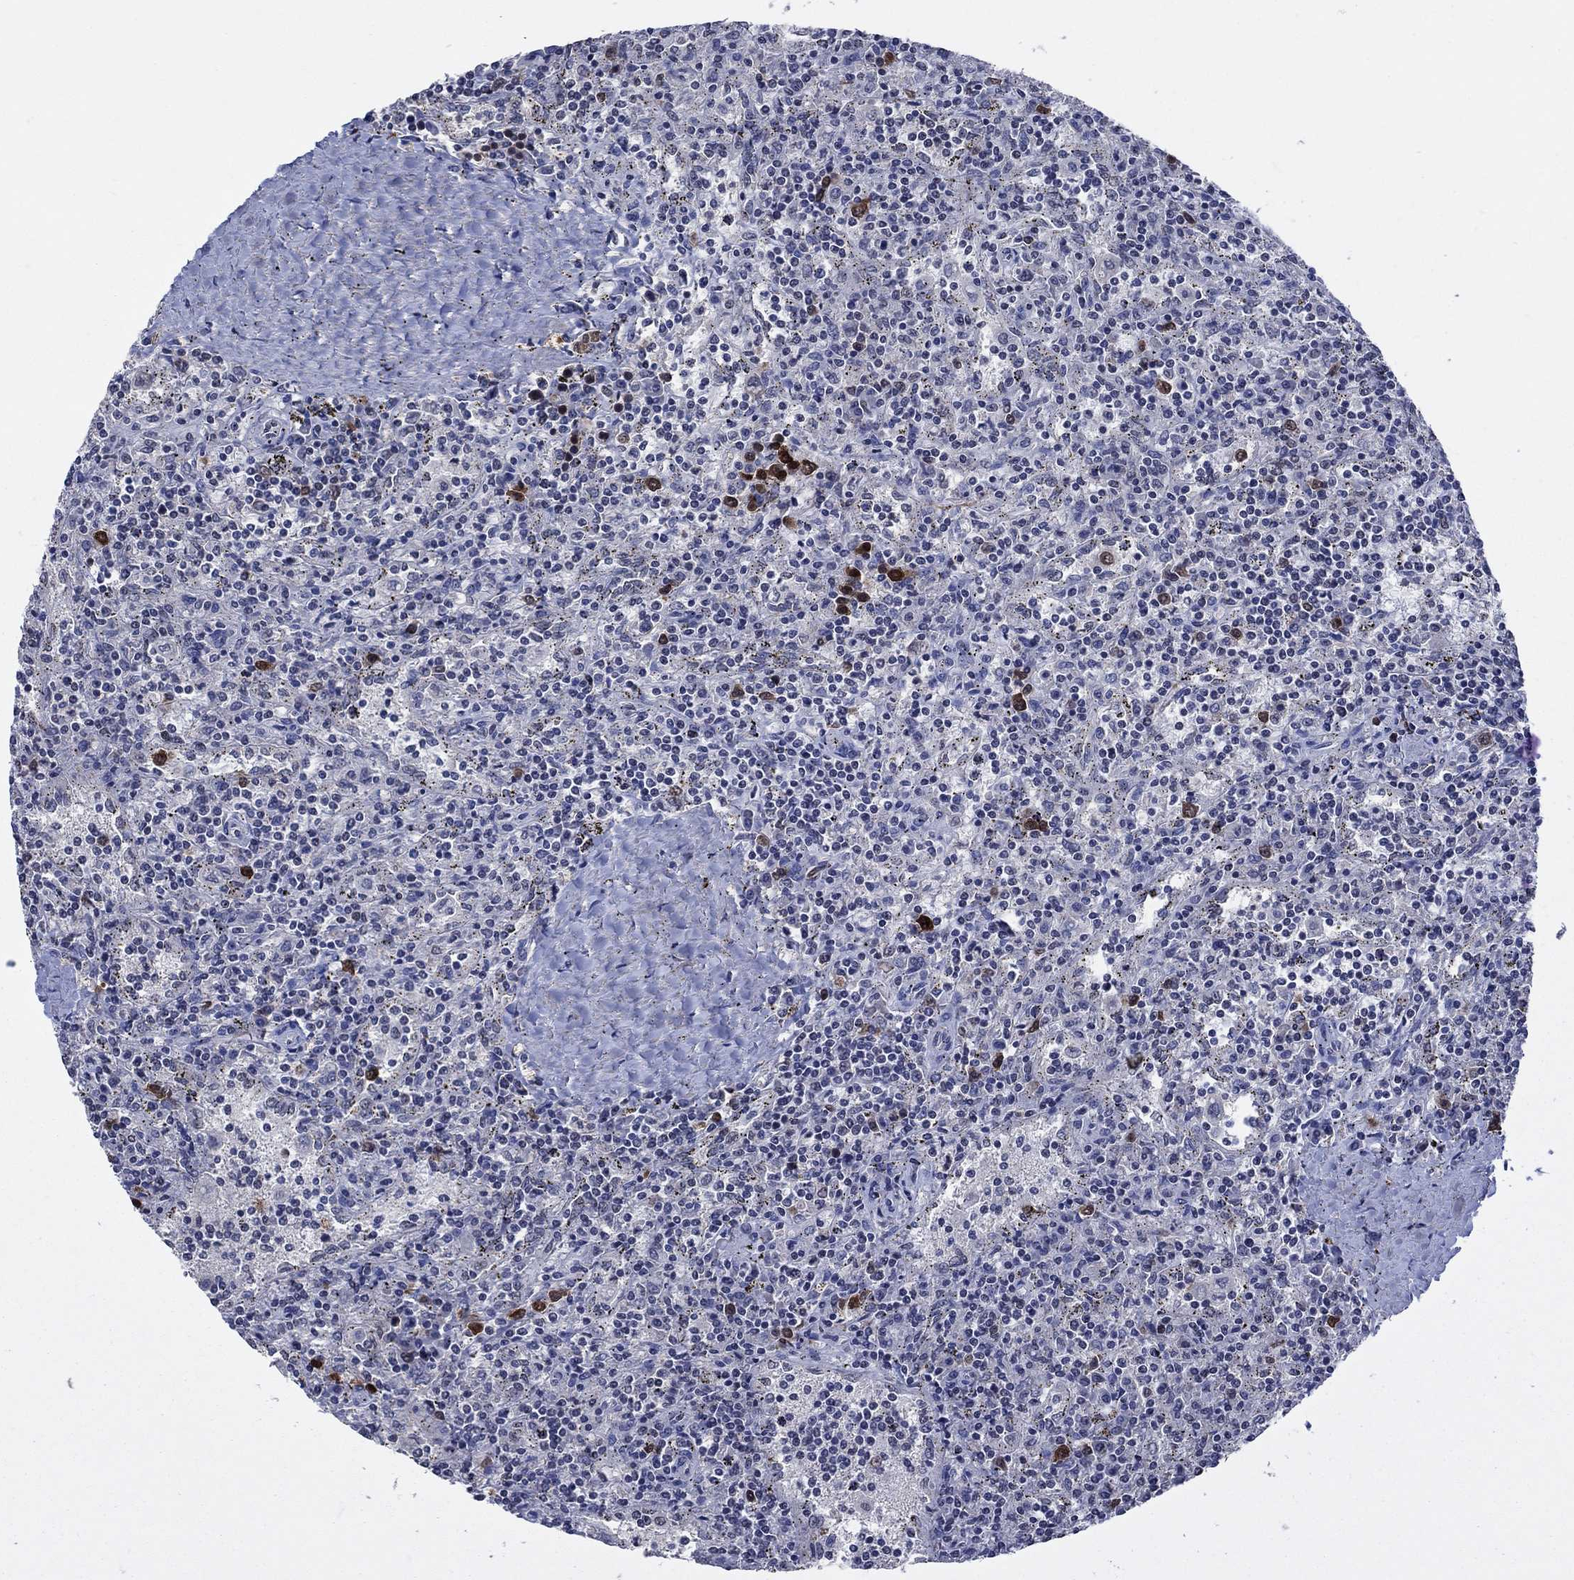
{"staining": {"intensity": "negative", "quantity": "none", "location": "none"}, "tissue": "lymphoma", "cell_type": "Tumor cells", "image_type": "cancer", "snomed": [{"axis": "morphology", "description": "Malignant lymphoma, non-Hodgkin's type, Low grade"}, {"axis": "topography", "description": "Spleen"}], "caption": "An IHC histopathology image of lymphoma is shown. There is no staining in tumor cells of lymphoma.", "gene": "TYMS", "patient": {"sex": "male", "age": 62}}